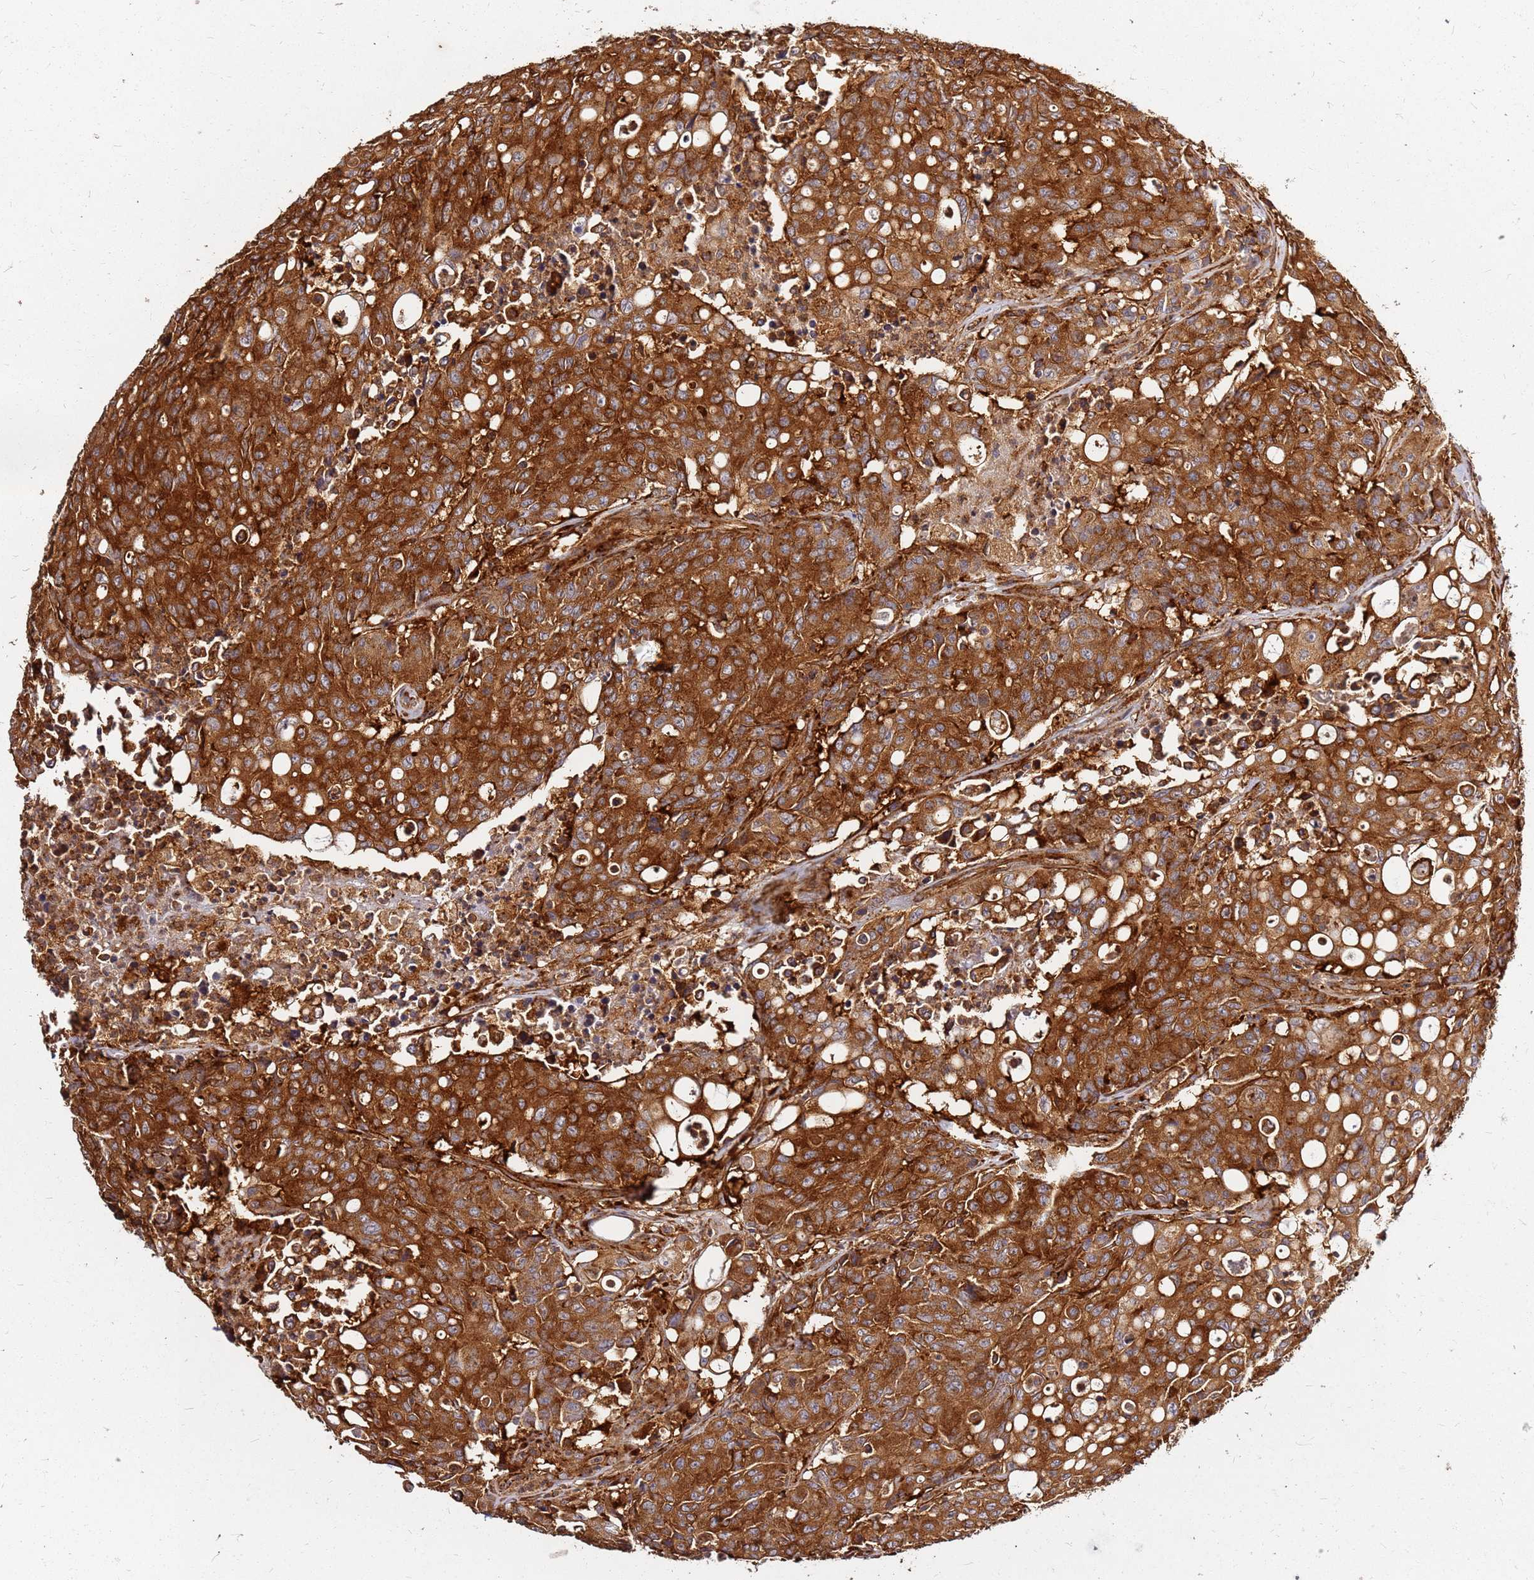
{"staining": {"intensity": "strong", "quantity": ">75%", "location": "cytoplasmic/membranous"}, "tissue": "colorectal cancer", "cell_type": "Tumor cells", "image_type": "cancer", "snomed": [{"axis": "morphology", "description": "Adenocarcinoma, NOS"}, {"axis": "topography", "description": "Colon"}], "caption": "This histopathology image displays colorectal cancer (adenocarcinoma) stained with immunohistochemistry to label a protein in brown. The cytoplasmic/membranous of tumor cells show strong positivity for the protein. Nuclei are counter-stained blue.", "gene": "DVL3", "patient": {"sex": "male", "age": 51}}